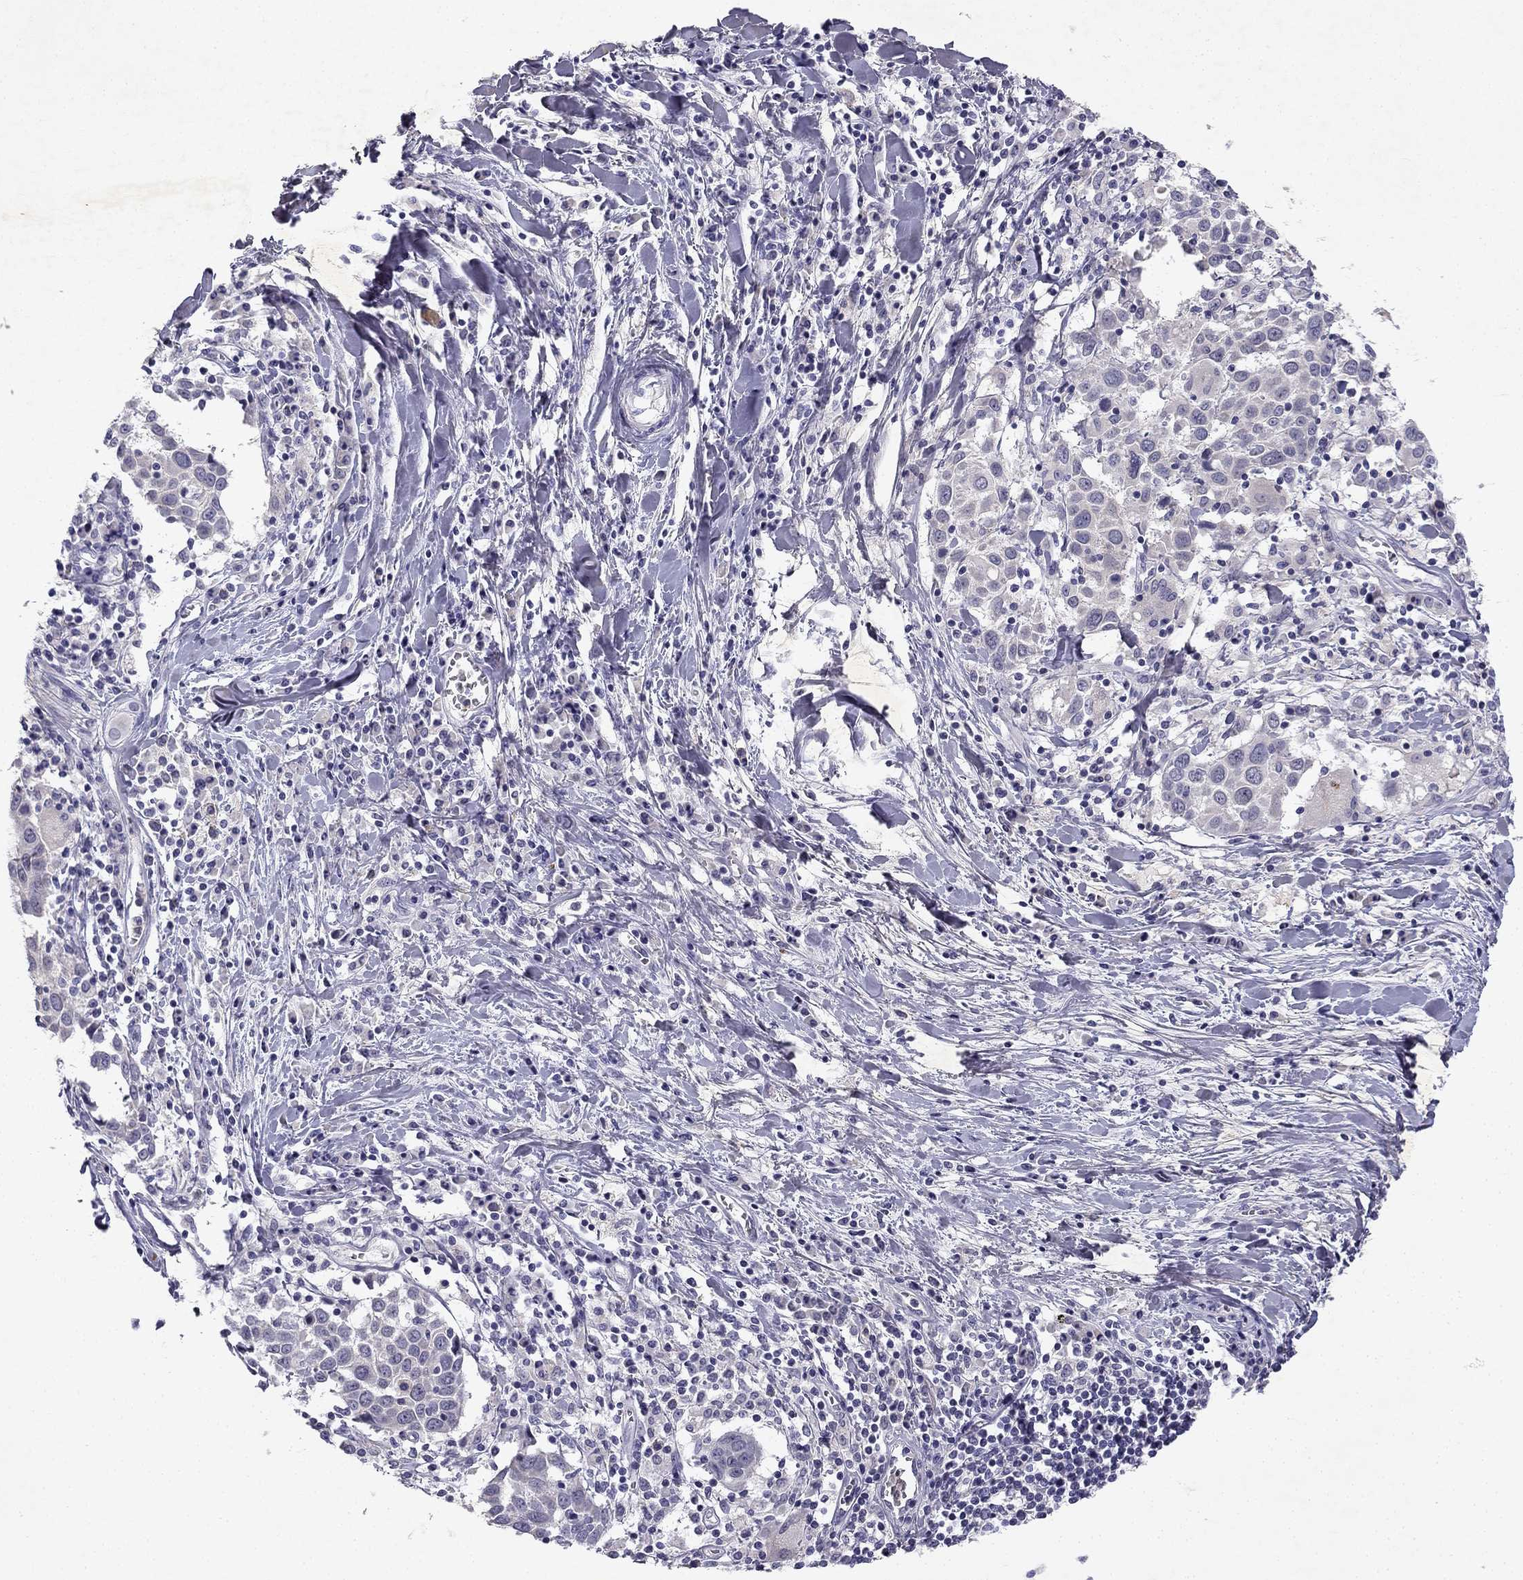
{"staining": {"intensity": "negative", "quantity": "none", "location": "none"}, "tissue": "lung cancer", "cell_type": "Tumor cells", "image_type": "cancer", "snomed": [{"axis": "morphology", "description": "Squamous cell carcinoma, NOS"}, {"axis": "topography", "description": "Lung"}], "caption": "An immunohistochemistry (IHC) histopathology image of lung squamous cell carcinoma is shown. There is no staining in tumor cells of lung squamous cell carcinoma.", "gene": "SLC6A4", "patient": {"sex": "male", "age": 57}}